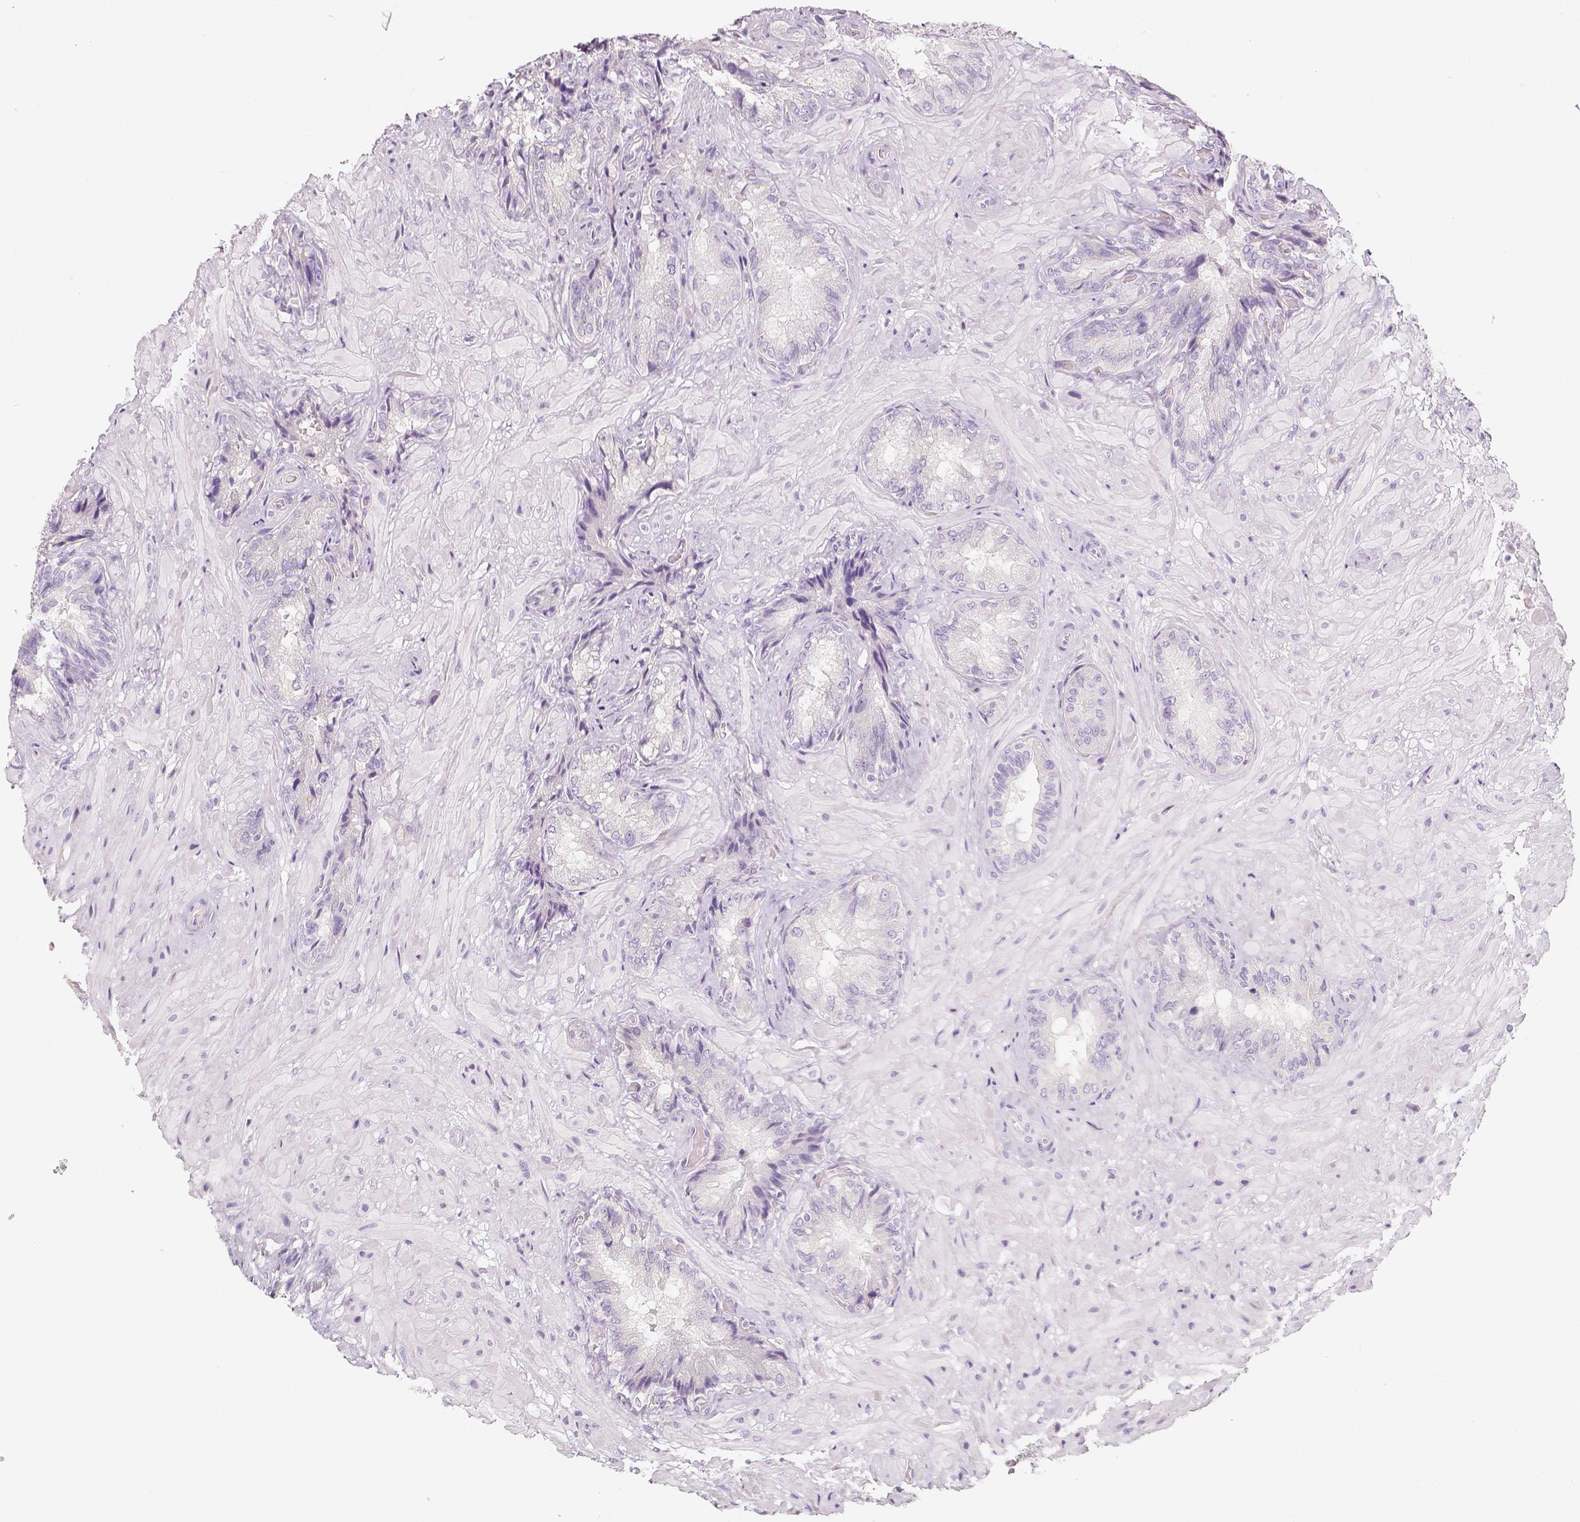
{"staining": {"intensity": "negative", "quantity": "none", "location": "none"}, "tissue": "seminal vesicle", "cell_type": "Glandular cells", "image_type": "normal", "snomed": [{"axis": "morphology", "description": "Normal tissue, NOS"}, {"axis": "topography", "description": "Seminal veicle"}], "caption": "A high-resolution image shows immunohistochemistry staining of benign seminal vesicle, which exhibits no significant expression in glandular cells. (DAB immunohistochemistry with hematoxylin counter stain).", "gene": "NECAB2", "patient": {"sex": "male", "age": 57}}